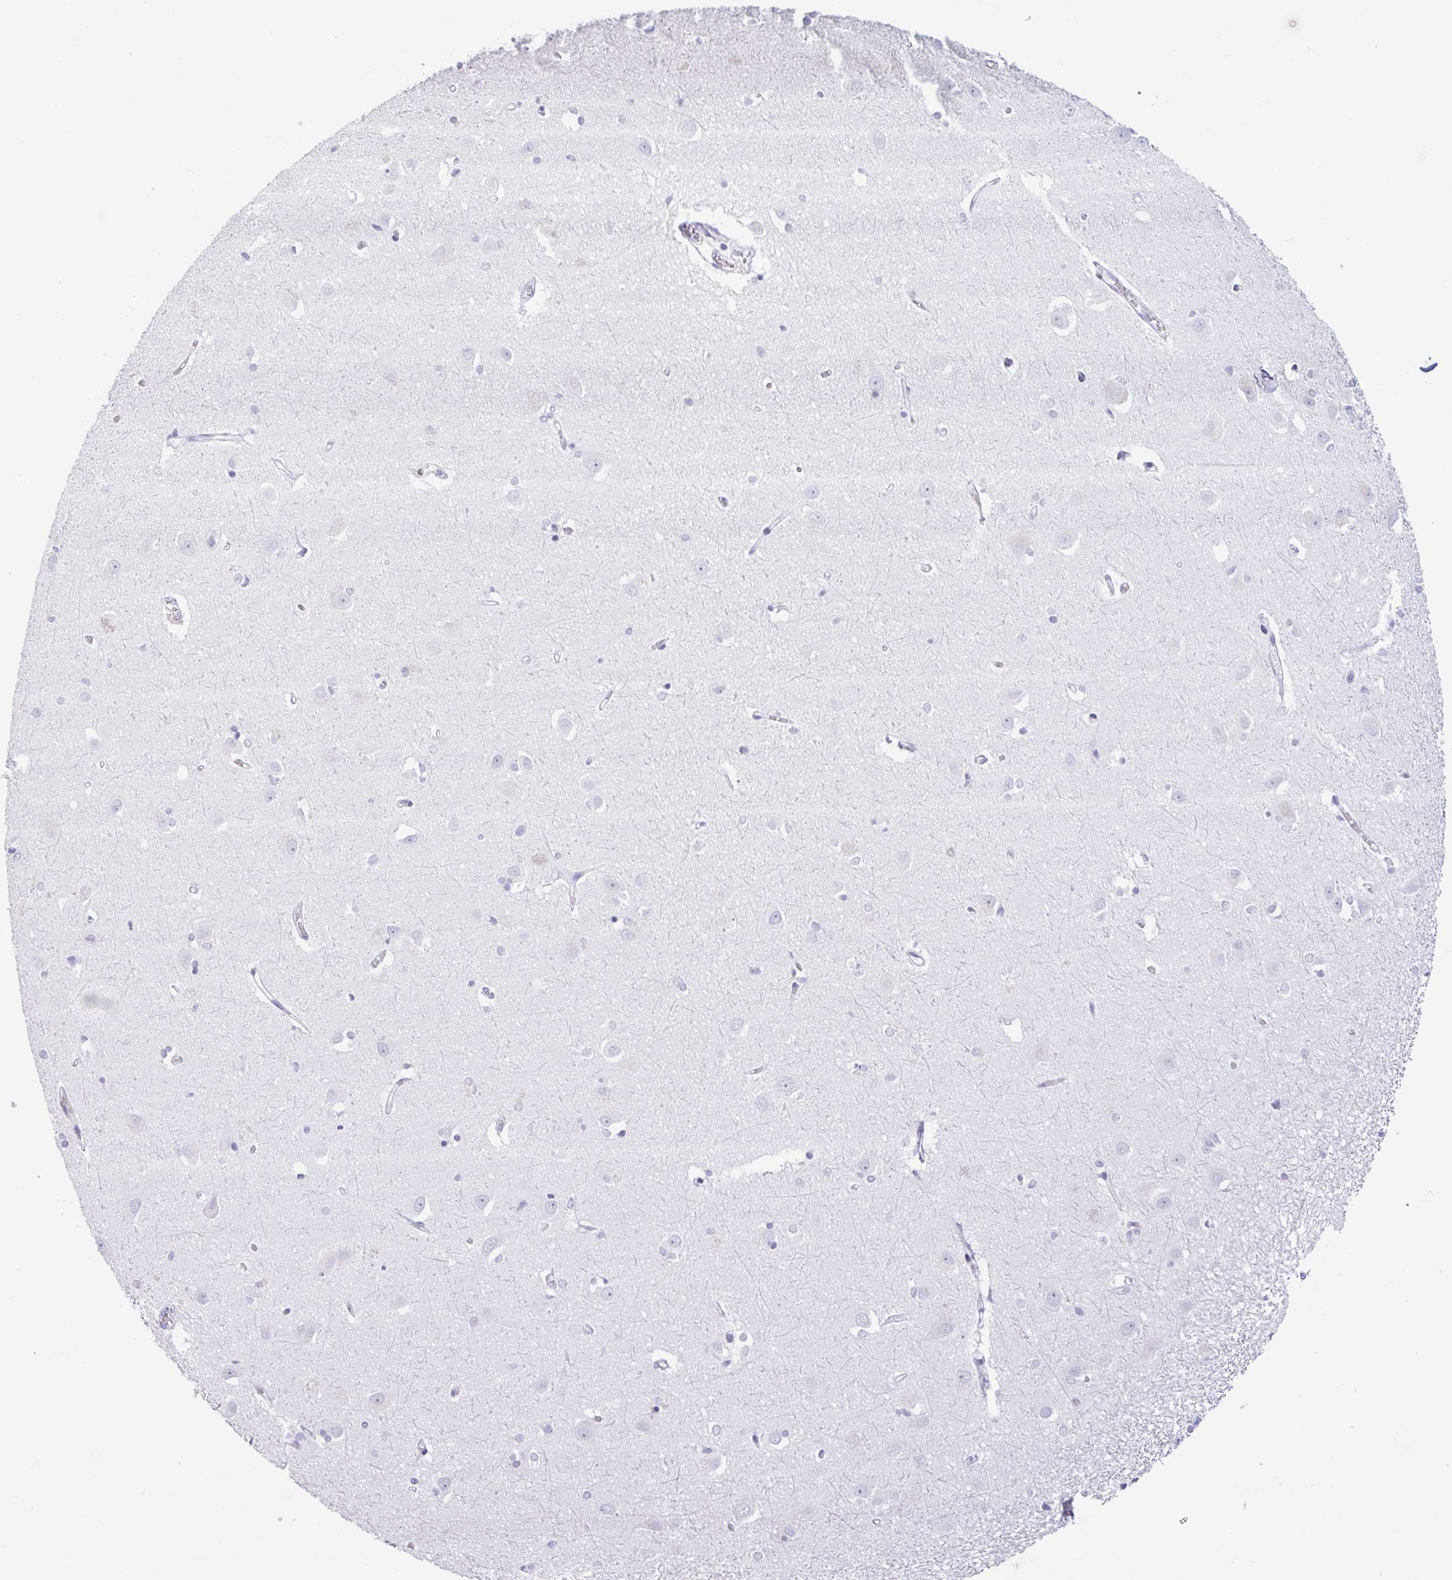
{"staining": {"intensity": "negative", "quantity": "none", "location": "none"}, "tissue": "caudate", "cell_type": "Glial cells", "image_type": "normal", "snomed": [{"axis": "morphology", "description": "Normal tissue, NOS"}, {"axis": "topography", "description": "Lateral ventricle wall"}, {"axis": "topography", "description": "Hippocampus"}], "caption": "Normal caudate was stained to show a protein in brown. There is no significant expression in glial cells.", "gene": "CTSE", "patient": {"sex": "female", "age": 63}}